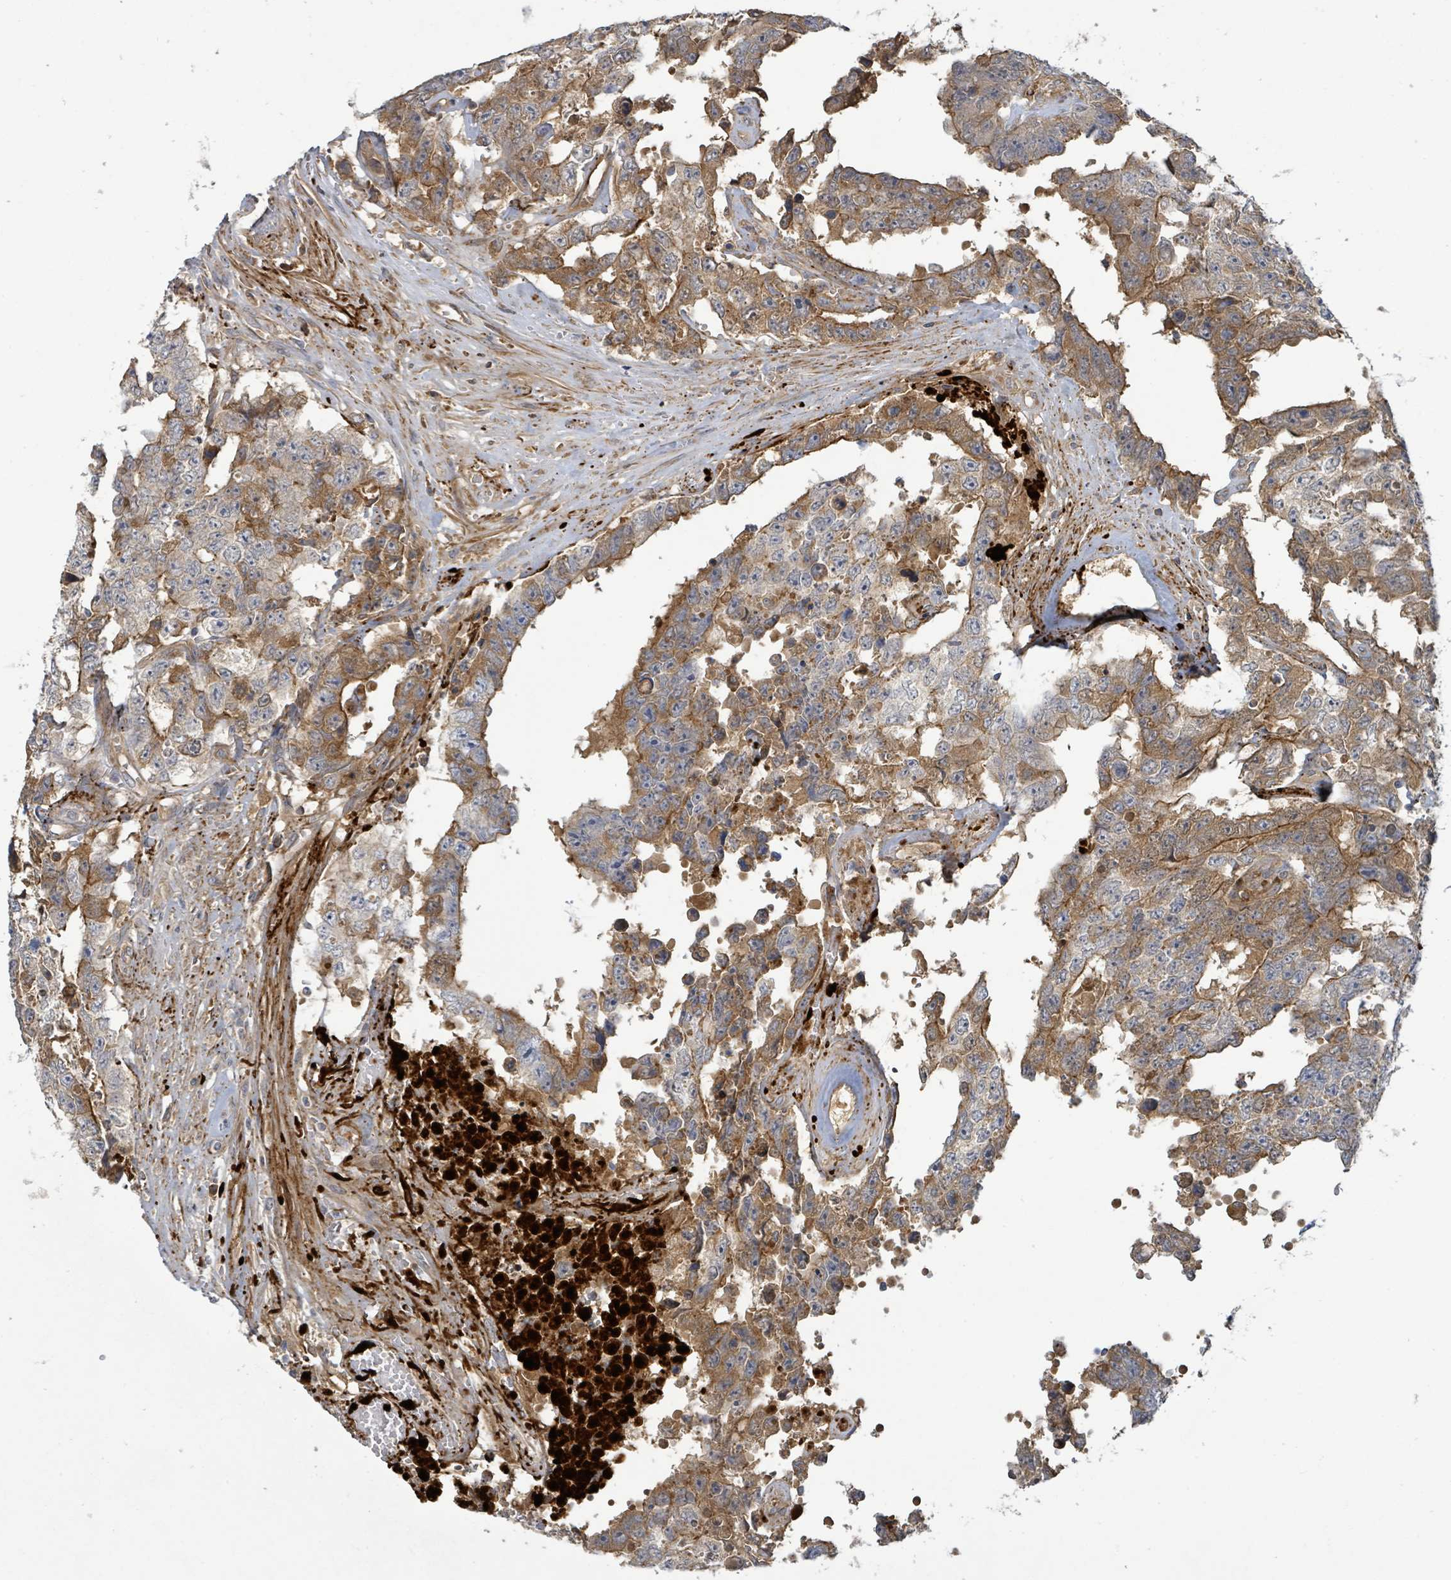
{"staining": {"intensity": "moderate", "quantity": ">75%", "location": "cytoplasmic/membranous"}, "tissue": "testis cancer", "cell_type": "Tumor cells", "image_type": "cancer", "snomed": [{"axis": "morphology", "description": "Normal tissue, NOS"}, {"axis": "morphology", "description": "Carcinoma, Embryonal, NOS"}, {"axis": "topography", "description": "Testis"}, {"axis": "topography", "description": "Epididymis"}], "caption": "Protein expression by IHC demonstrates moderate cytoplasmic/membranous expression in approximately >75% of tumor cells in embryonal carcinoma (testis).", "gene": "STARD4", "patient": {"sex": "male", "age": 25}}